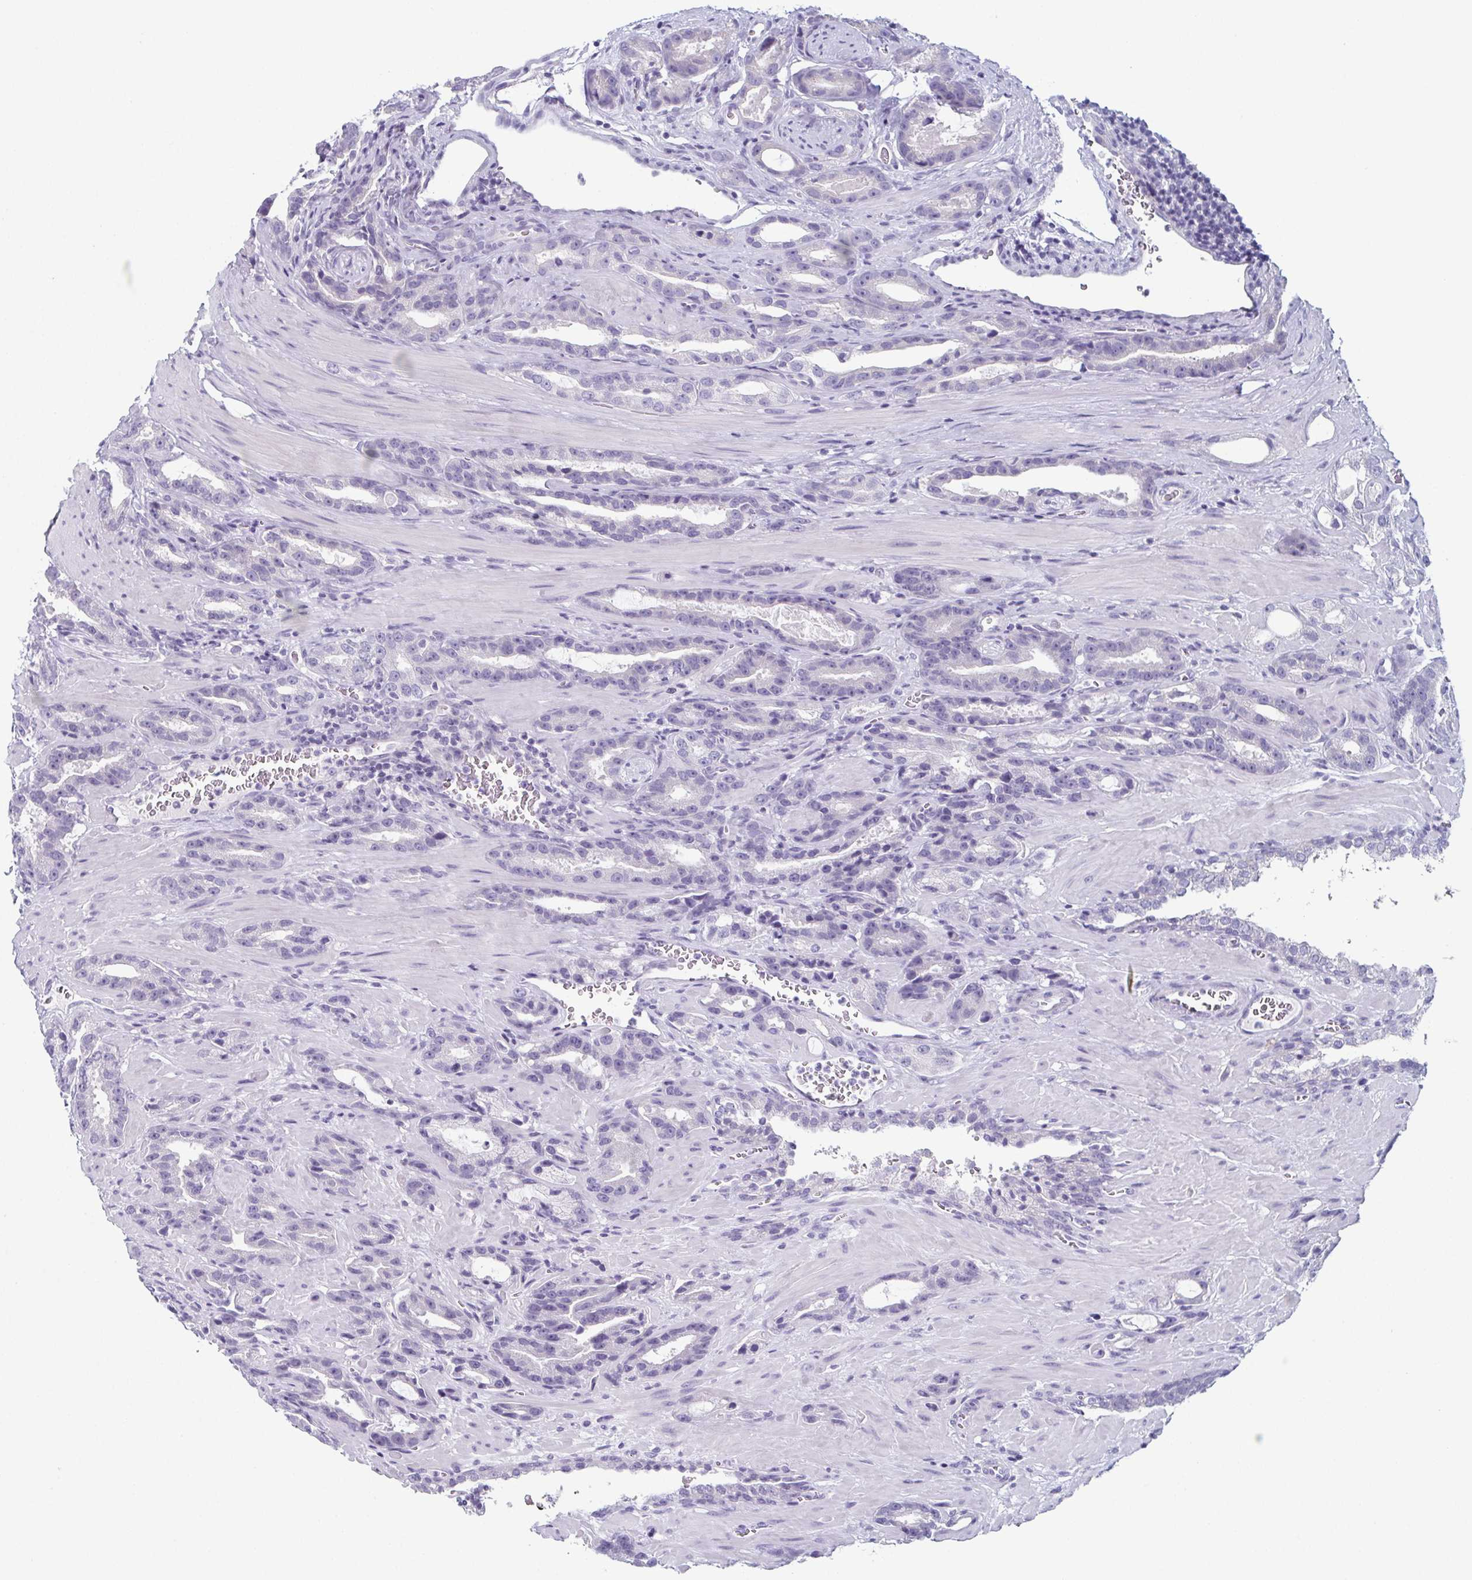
{"staining": {"intensity": "negative", "quantity": "none", "location": "none"}, "tissue": "prostate cancer", "cell_type": "Tumor cells", "image_type": "cancer", "snomed": [{"axis": "morphology", "description": "Adenocarcinoma, High grade"}, {"axis": "topography", "description": "Prostate"}], "caption": "Prostate high-grade adenocarcinoma stained for a protein using immunohistochemistry demonstrates no staining tumor cells.", "gene": "ENKUR", "patient": {"sex": "male", "age": 65}}